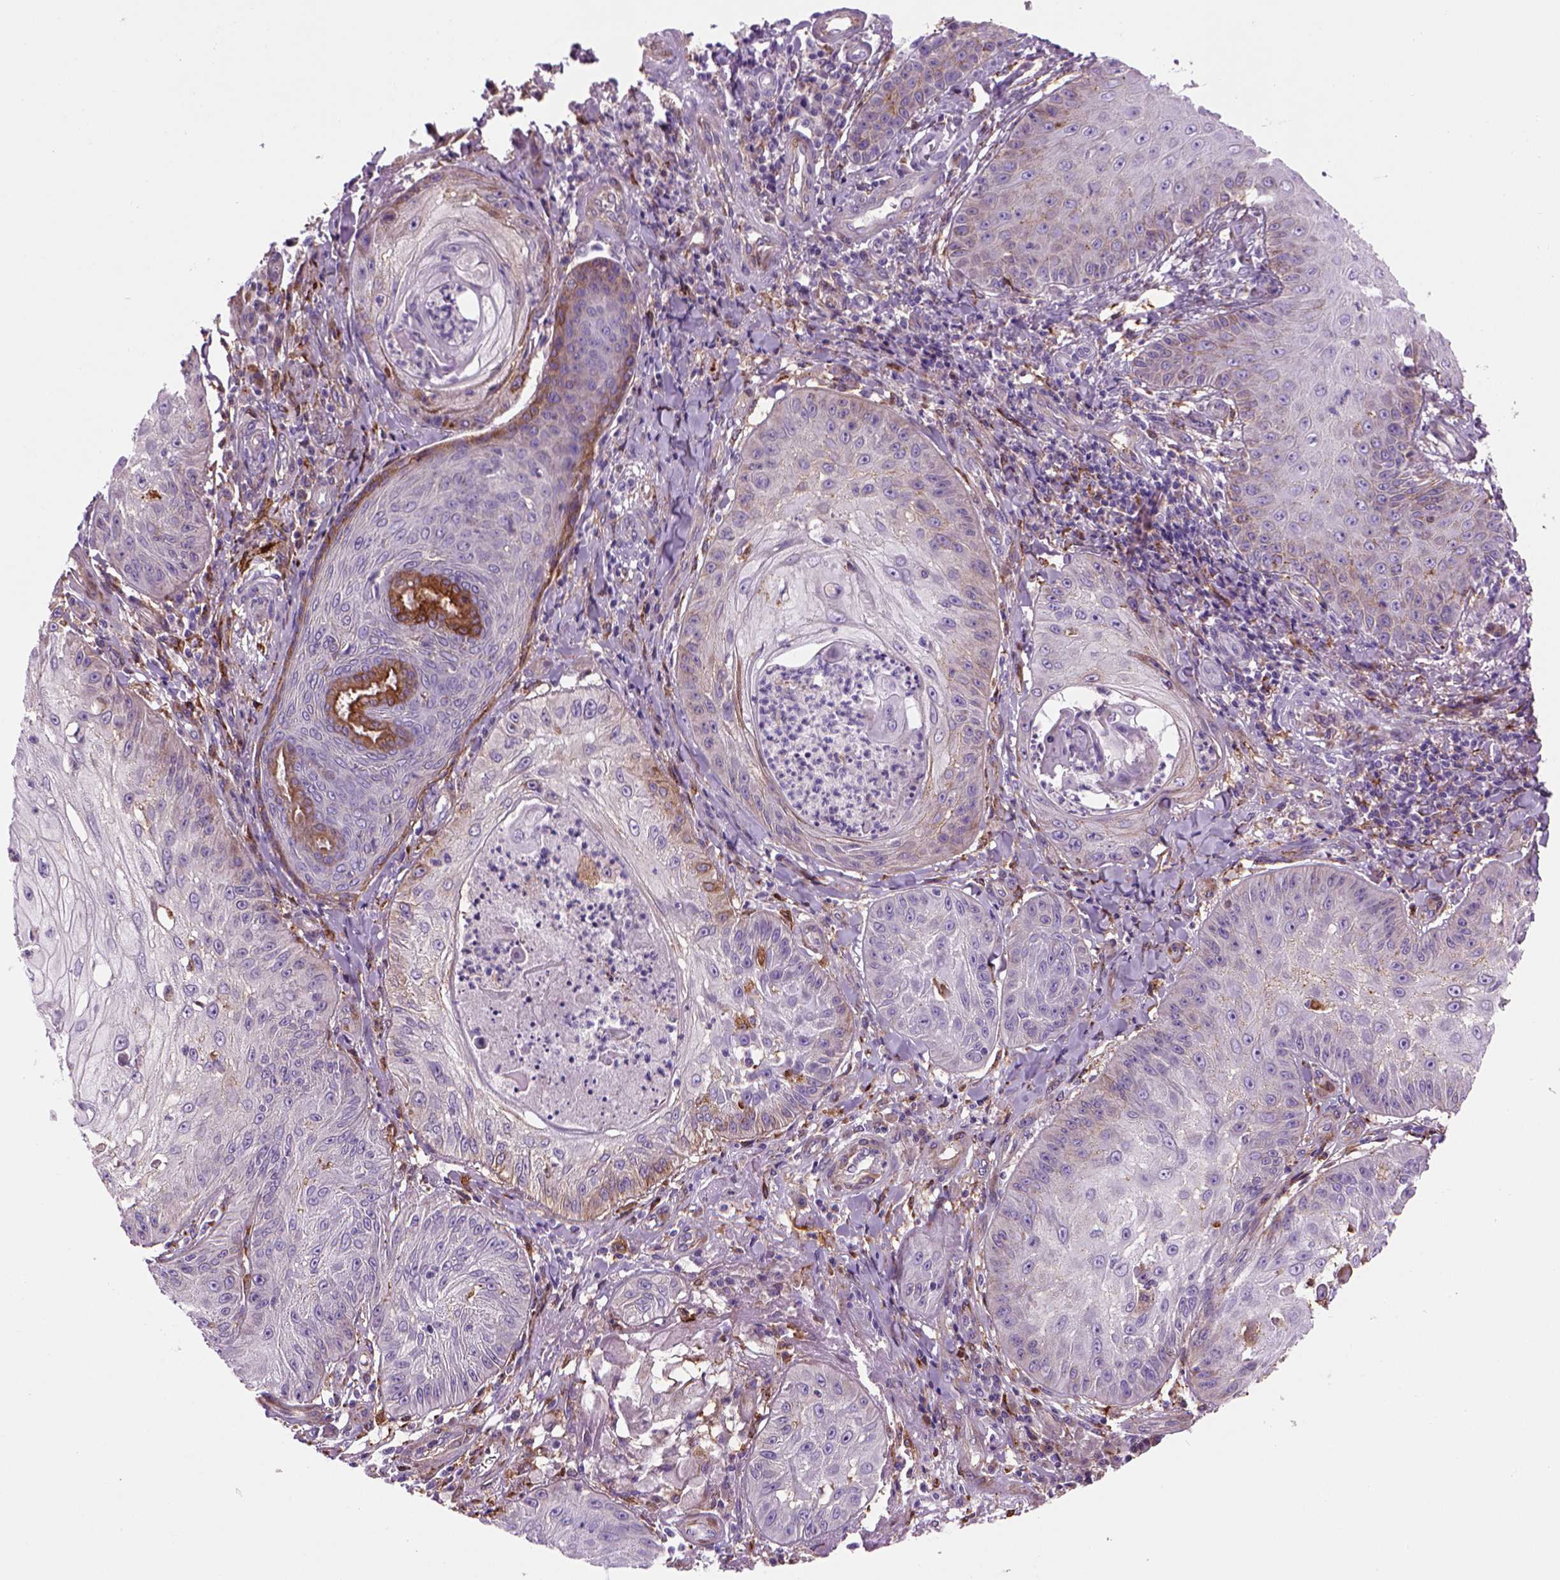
{"staining": {"intensity": "moderate", "quantity": "25%-75%", "location": "cytoplasmic/membranous"}, "tissue": "skin cancer", "cell_type": "Tumor cells", "image_type": "cancer", "snomed": [{"axis": "morphology", "description": "Squamous cell carcinoma, NOS"}, {"axis": "topography", "description": "Skin"}], "caption": "About 25%-75% of tumor cells in human squamous cell carcinoma (skin) display moderate cytoplasmic/membranous protein positivity as visualized by brown immunohistochemical staining.", "gene": "MARCKS", "patient": {"sex": "male", "age": 70}}